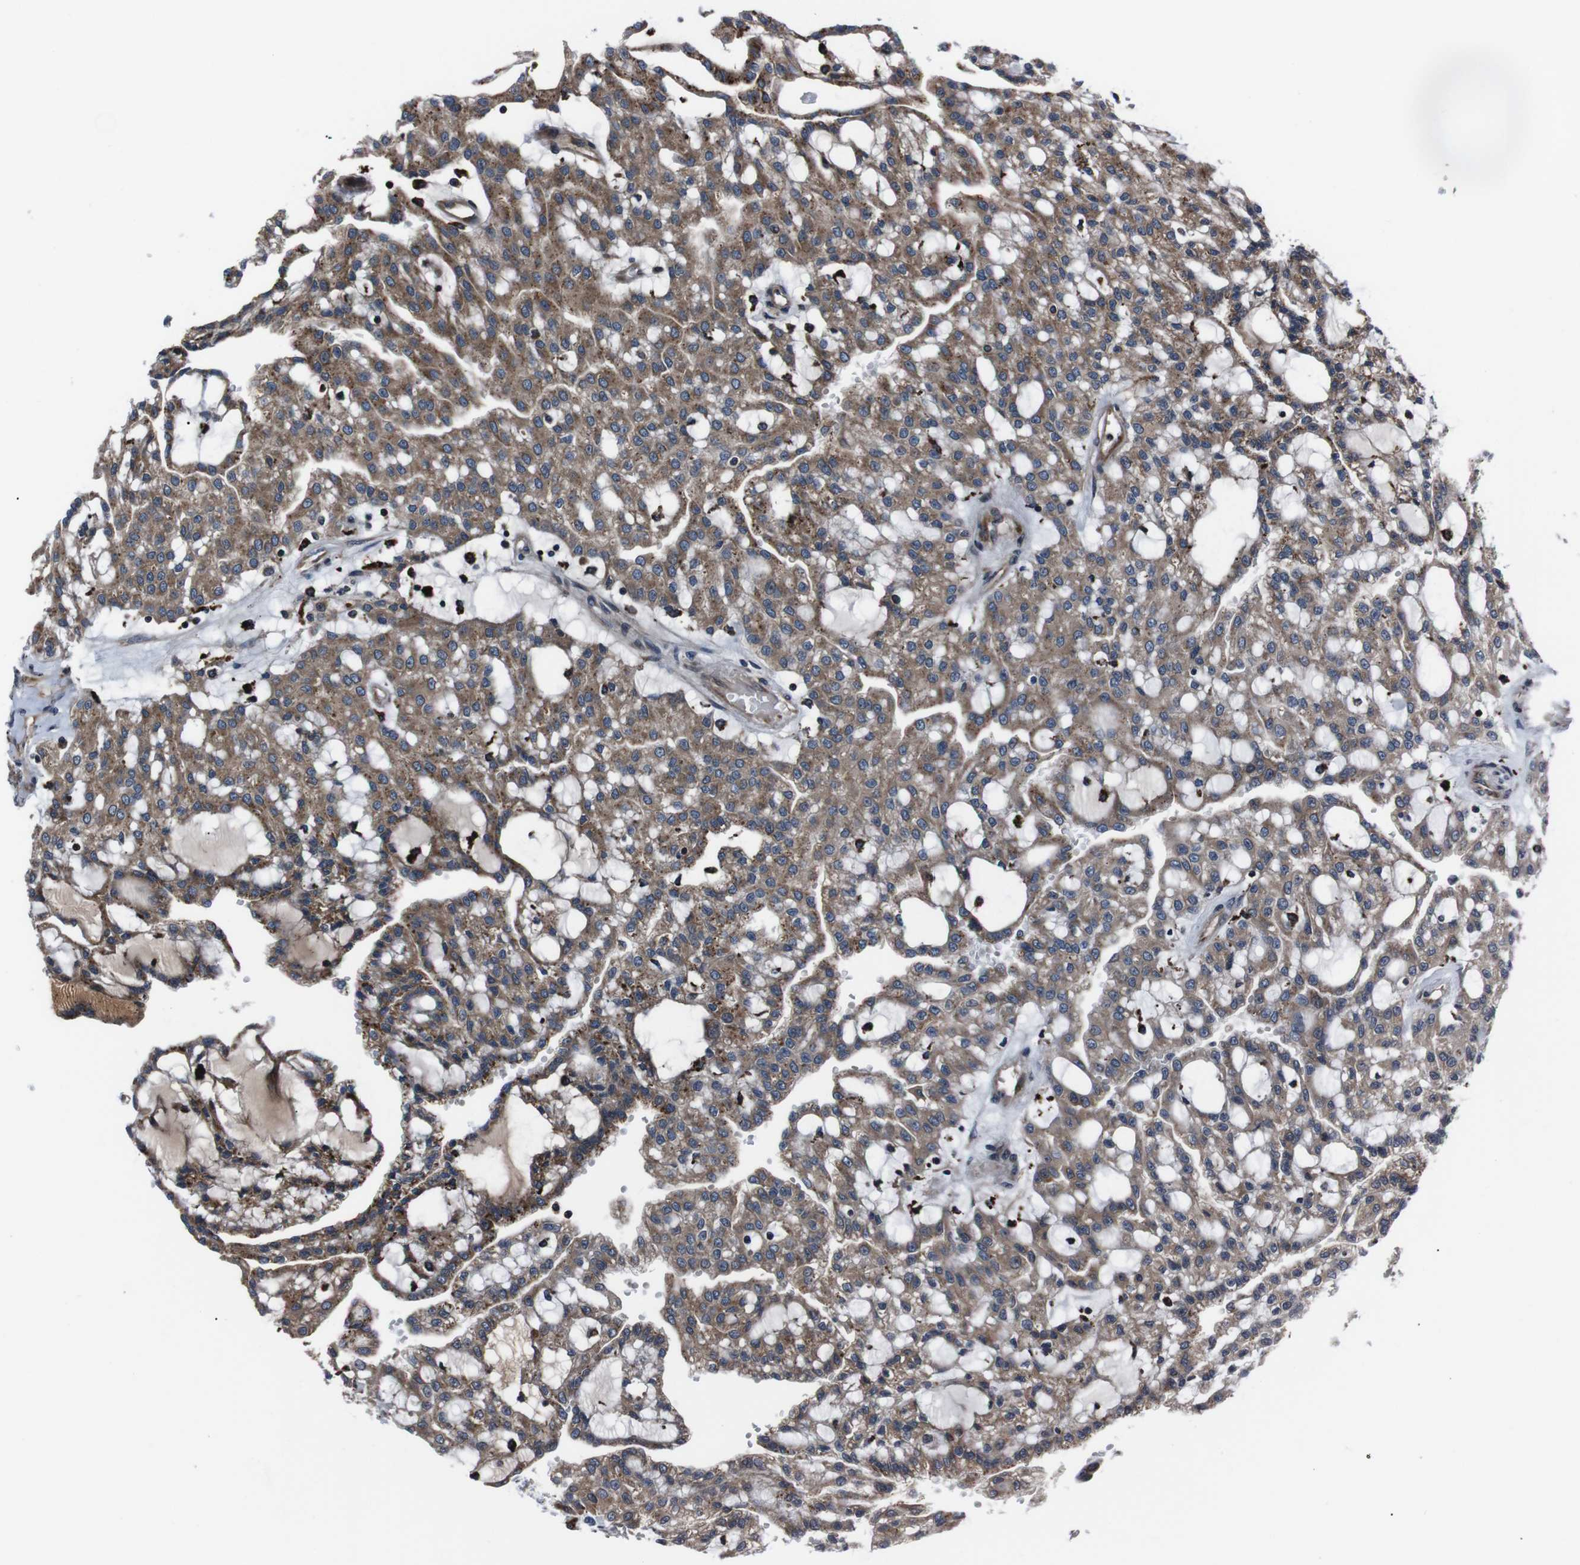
{"staining": {"intensity": "moderate", "quantity": ">75%", "location": "cytoplasmic/membranous"}, "tissue": "renal cancer", "cell_type": "Tumor cells", "image_type": "cancer", "snomed": [{"axis": "morphology", "description": "Adenocarcinoma, NOS"}, {"axis": "topography", "description": "Kidney"}], "caption": "An image of human renal cancer stained for a protein reveals moderate cytoplasmic/membranous brown staining in tumor cells.", "gene": "EIF4A2", "patient": {"sex": "male", "age": 63}}